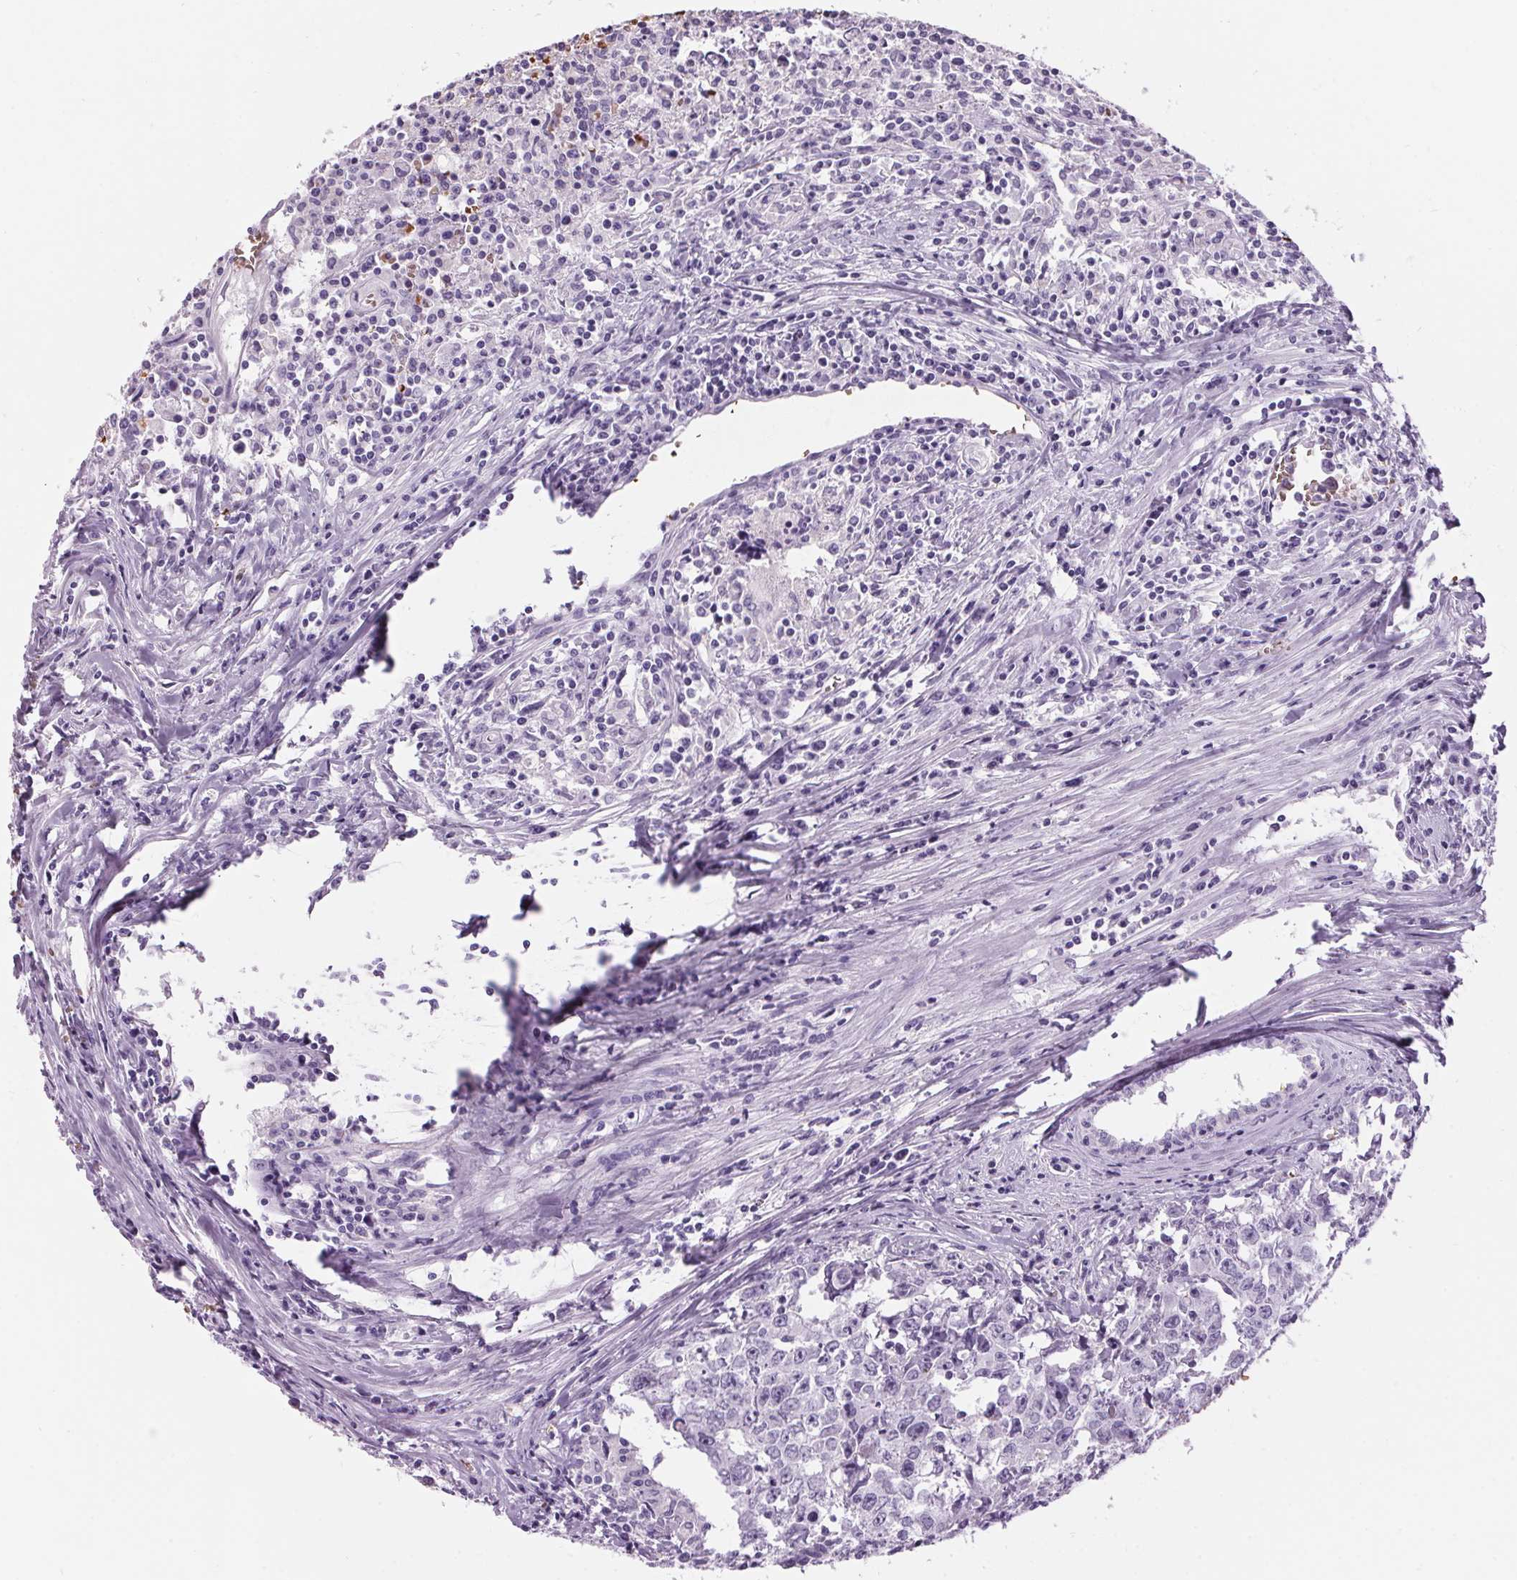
{"staining": {"intensity": "negative", "quantity": "none", "location": "none"}, "tissue": "testis cancer", "cell_type": "Tumor cells", "image_type": "cancer", "snomed": [{"axis": "morphology", "description": "Carcinoma, Embryonal, NOS"}, {"axis": "topography", "description": "Testis"}], "caption": "Immunohistochemical staining of testis cancer demonstrates no significant positivity in tumor cells. (Brightfield microscopy of DAB immunohistochemistry at high magnification).", "gene": "HBQ1", "patient": {"sex": "male", "age": 22}}